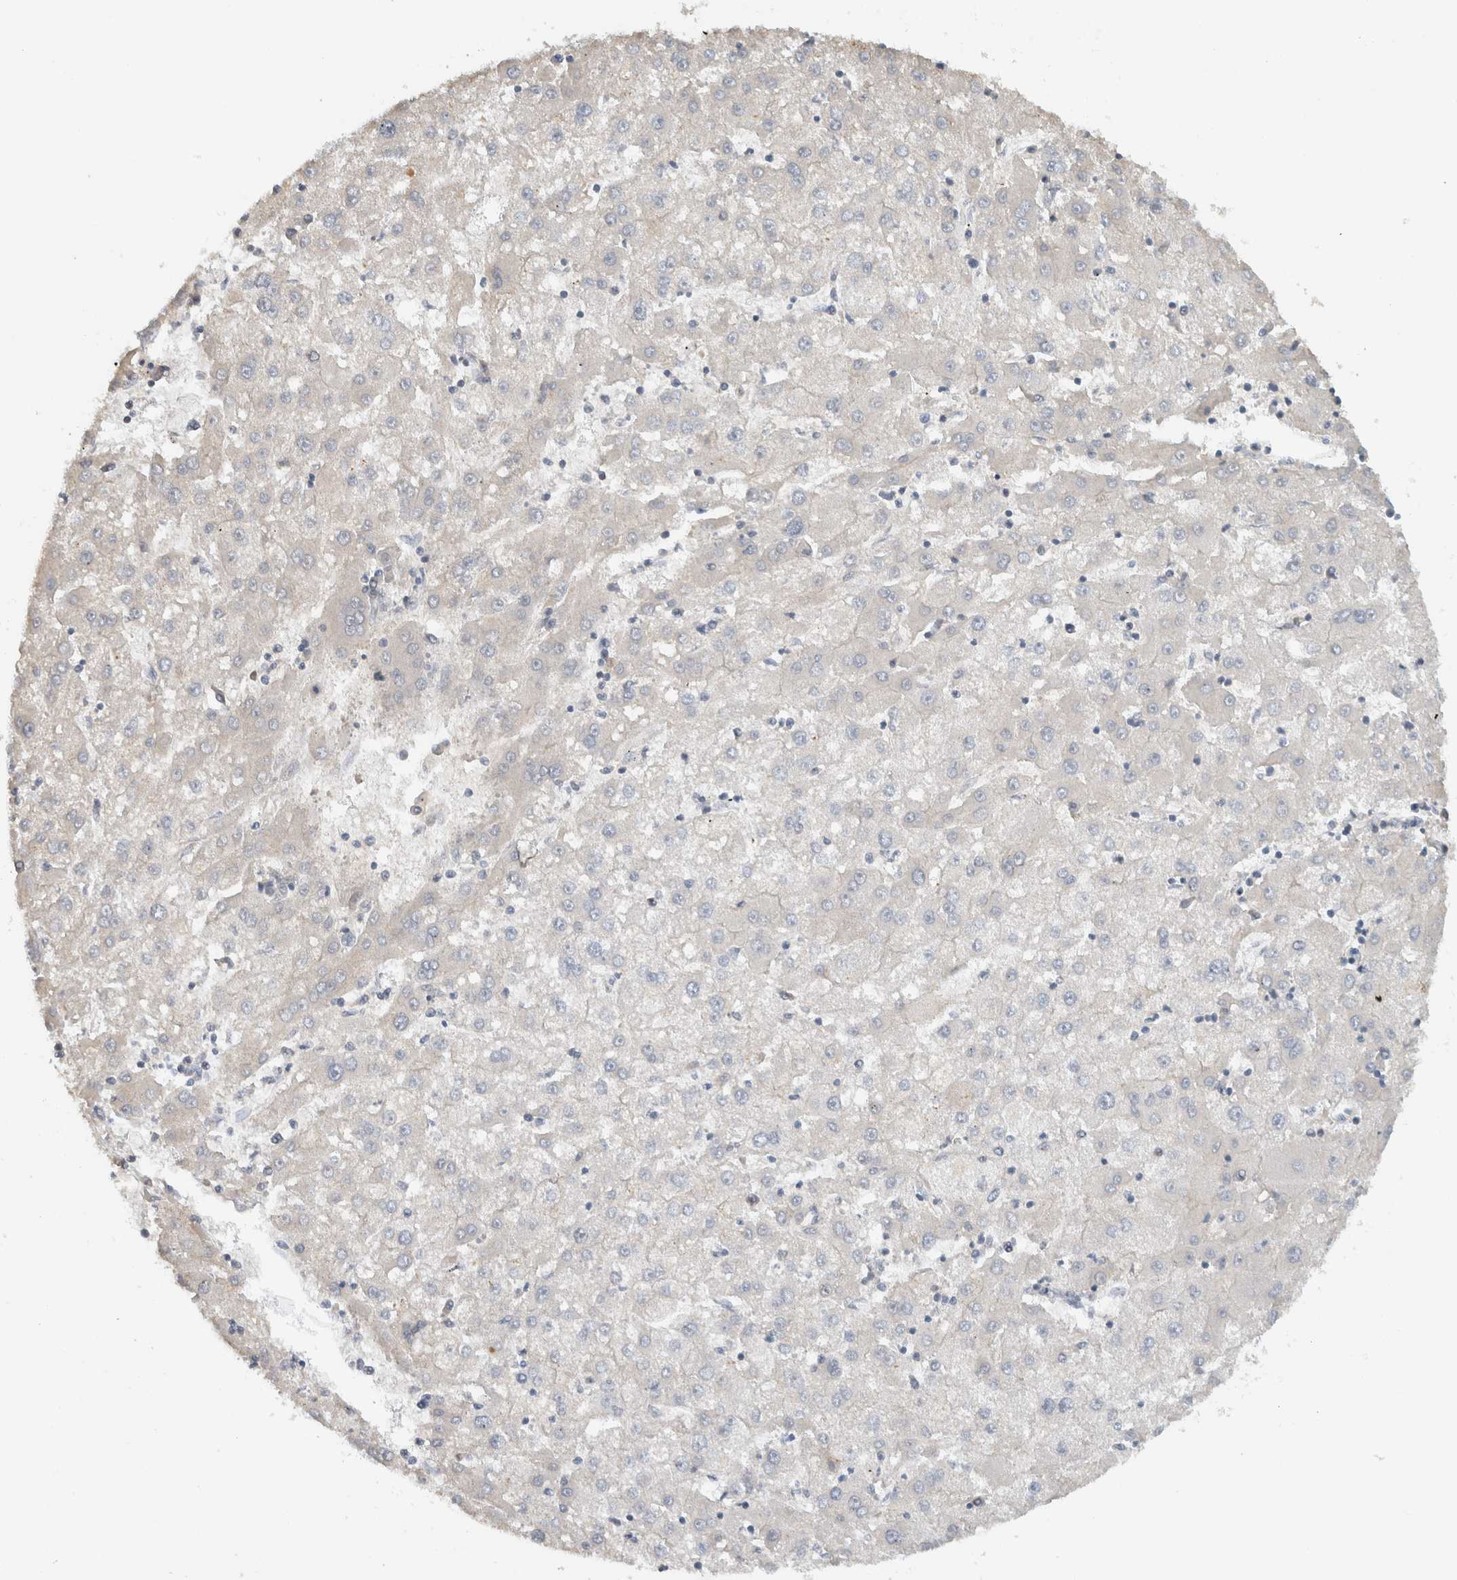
{"staining": {"intensity": "negative", "quantity": "none", "location": "none"}, "tissue": "liver cancer", "cell_type": "Tumor cells", "image_type": "cancer", "snomed": [{"axis": "morphology", "description": "Carcinoma, Hepatocellular, NOS"}, {"axis": "topography", "description": "Liver"}], "caption": "Tumor cells are negative for brown protein staining in liver cancer (hepatocellular carcinoma).", "gene": "ERCC6L2", "patient": {"sex": "male", "age": 72}}